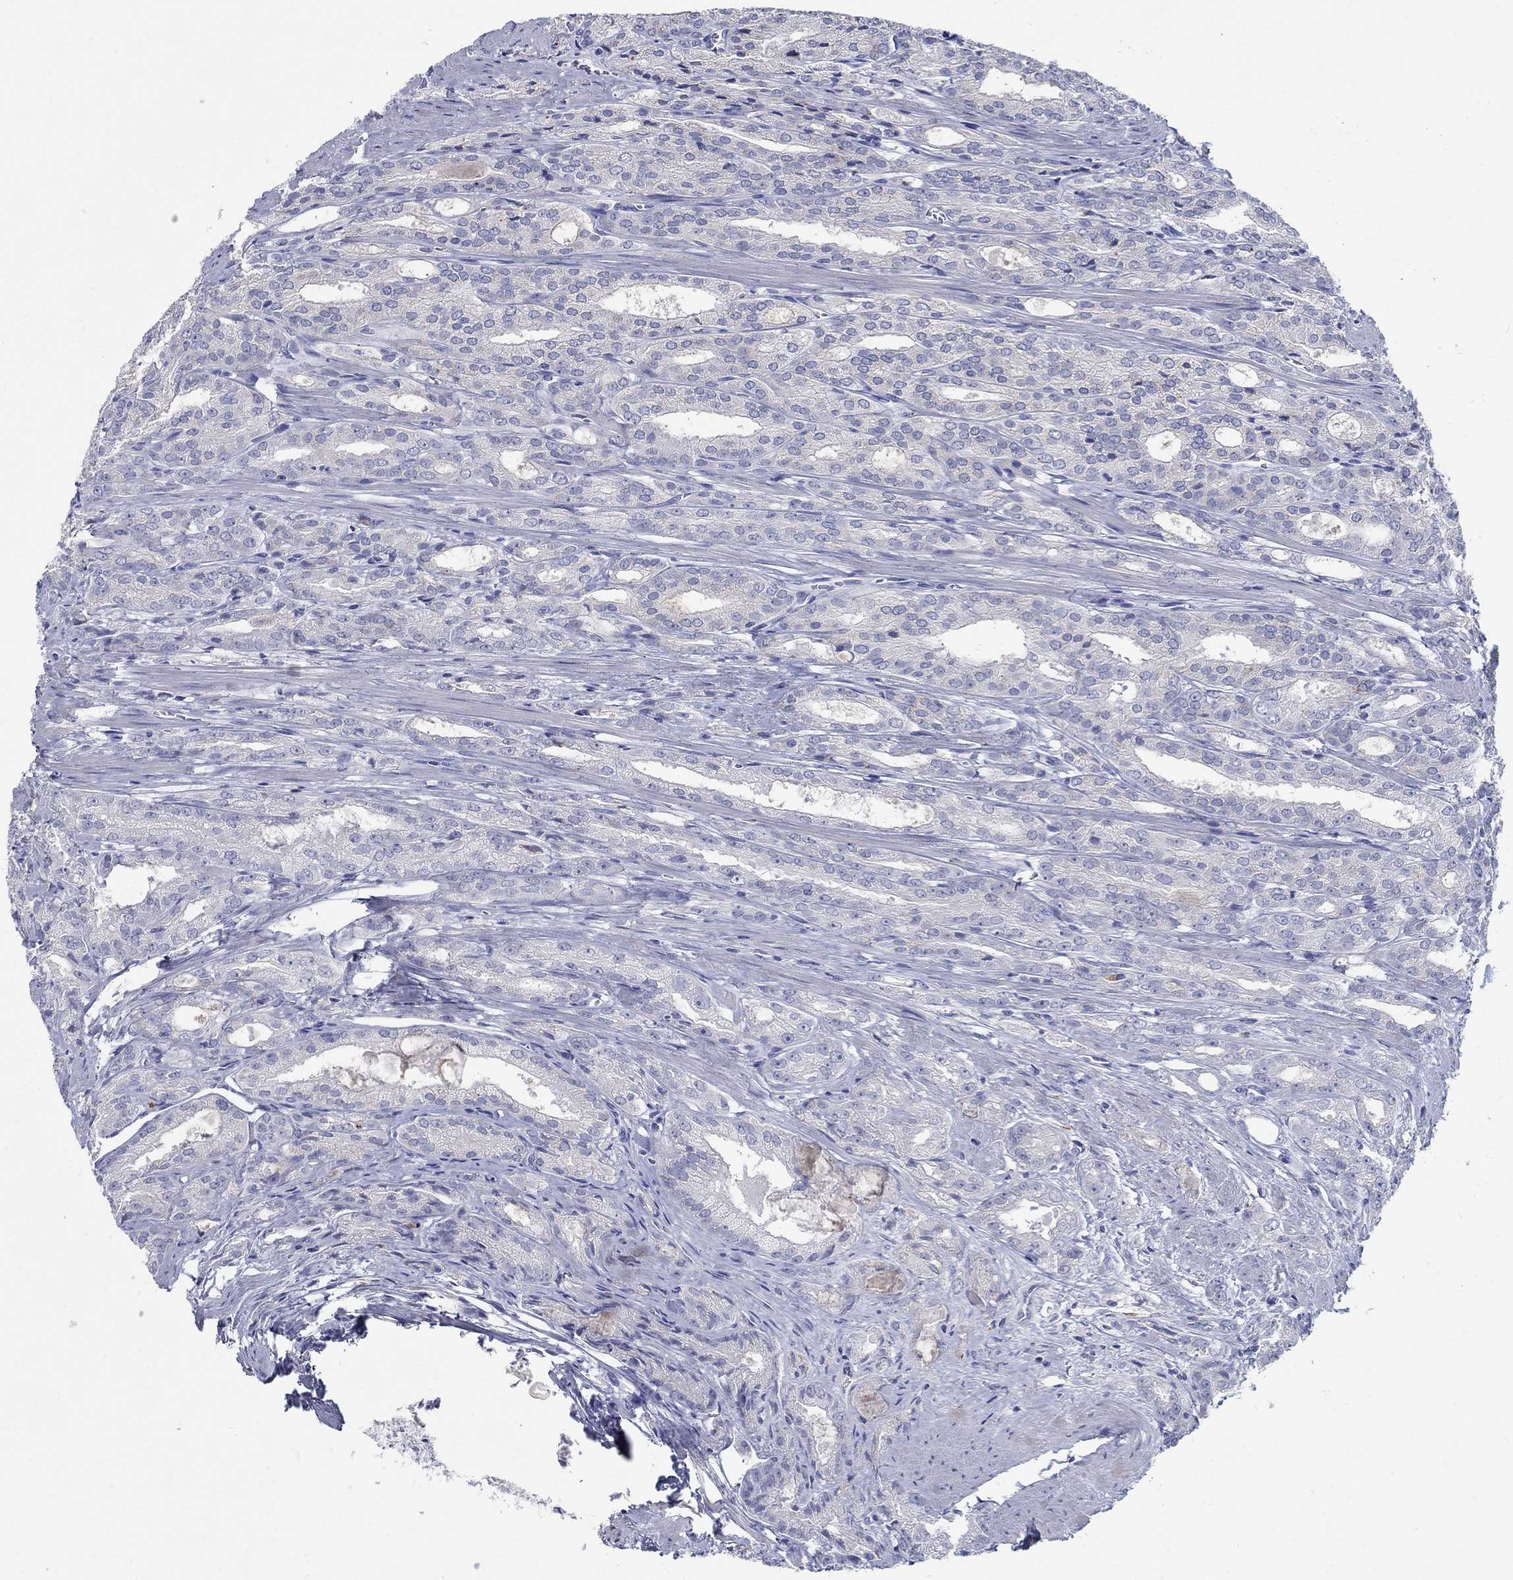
{"staining": {"intensity": "negative", "quantity": "none", "location": "none"}, "tissue": "prostate cancer", "cell_type": "Tumor cells", "image_type": "cancer", "snomed": [{"axis": "morphology", "description": "Adenocarcinoma, NOS"}, {"axis": "morphology", "description": "Adenocarcinoma, High grade"}, {"axis": "topography", "description": "Prostate"}], "caption": "This is a image of immunohistochemistry (IHC) staining of prostate cancer, which shows no positivity in tumor cells.", "gene": "SOX2", "patient": {"sex": "male", "age": 70}}